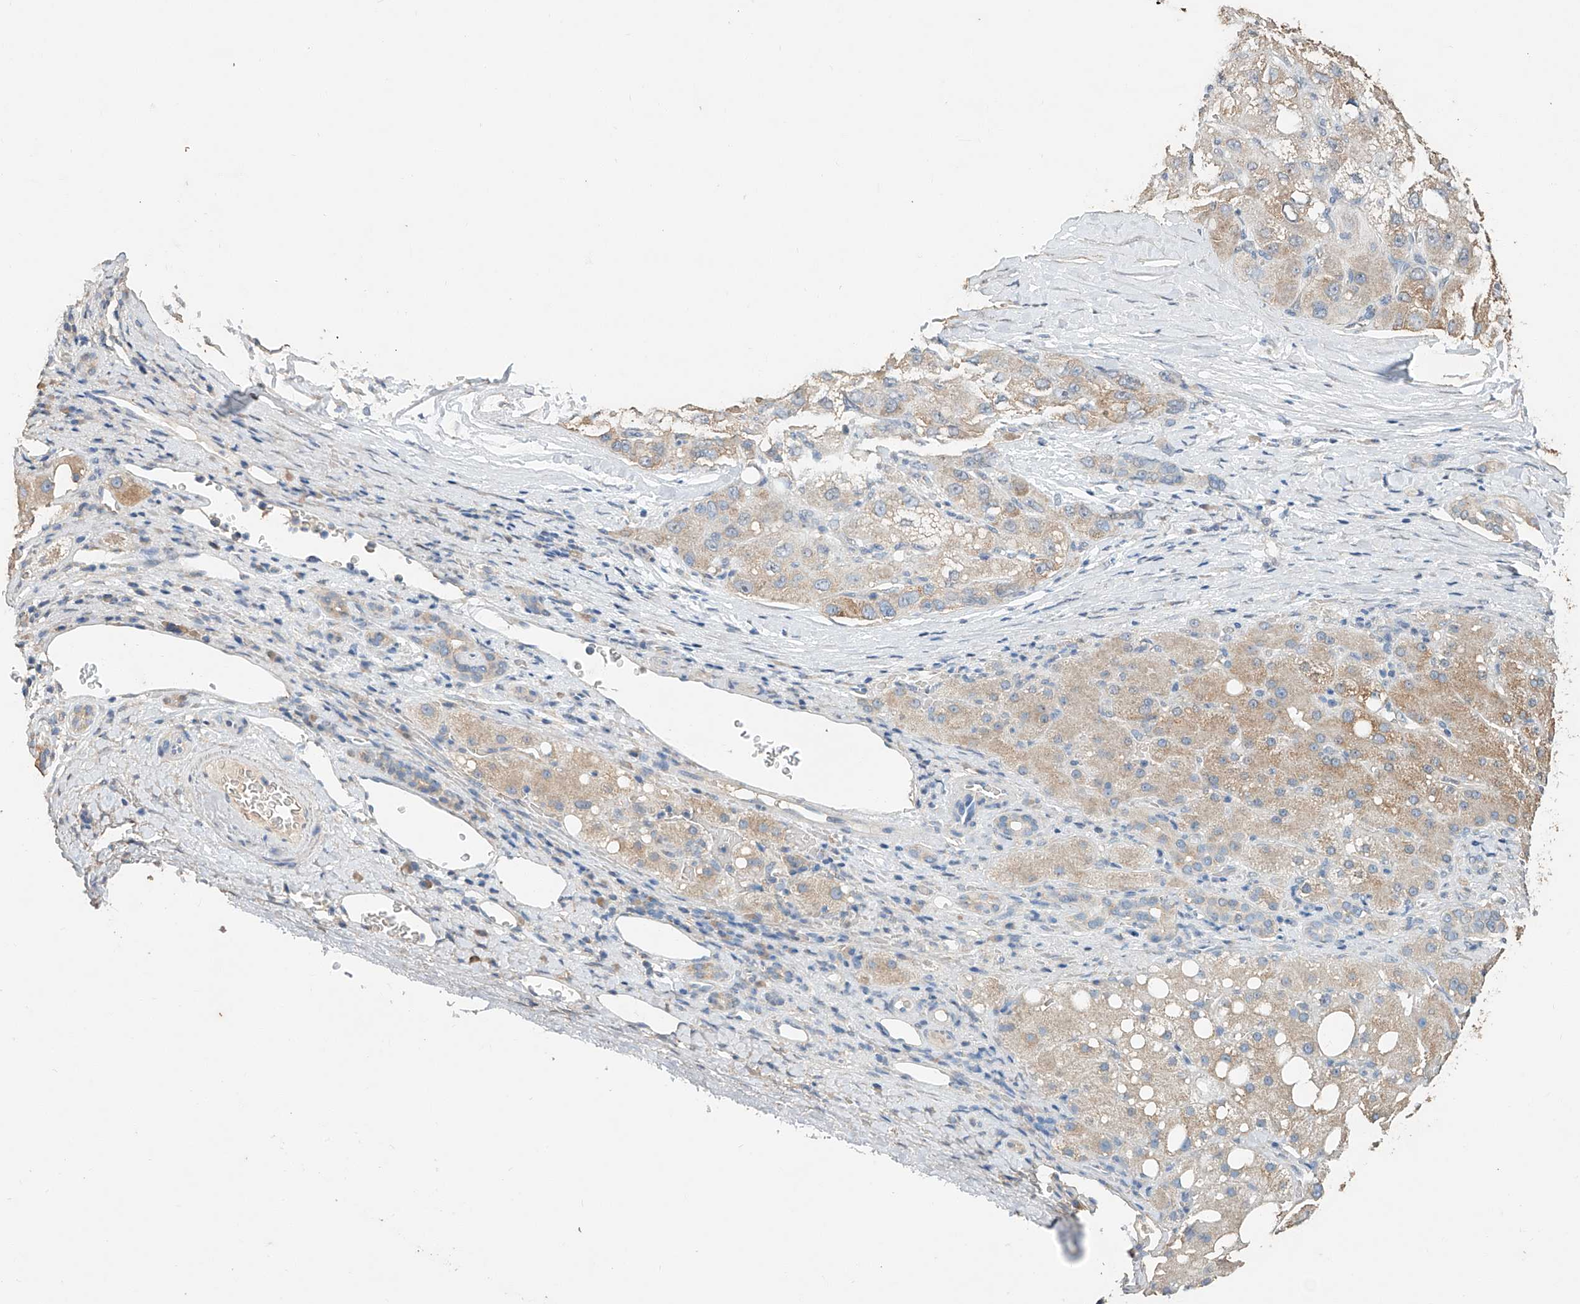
{"staining": {"intensity": "moderate", "quantity": "25%-75%", "location": "cytoplasmic/membranous"}, "tissue": "liver cancer", "cell_type": "Tumor cells", "image_type": "cancer", "snomed": [{"axis": "morphology", "description": "Carcinoma, Hepatocellular, NOS"}, {"axis": "topography", "description": "Liver"}], "caption": "Immunohistochemistry (IHC) image of hepatocellular carcinoma (liver) stained for a protein (brown), which displays medium levels of moderate cytoplasmic/membranous expression in about 25%-75% of tumor cells.", "gene": "CERS4", "patient": {"sex": "male", "age": 80}}